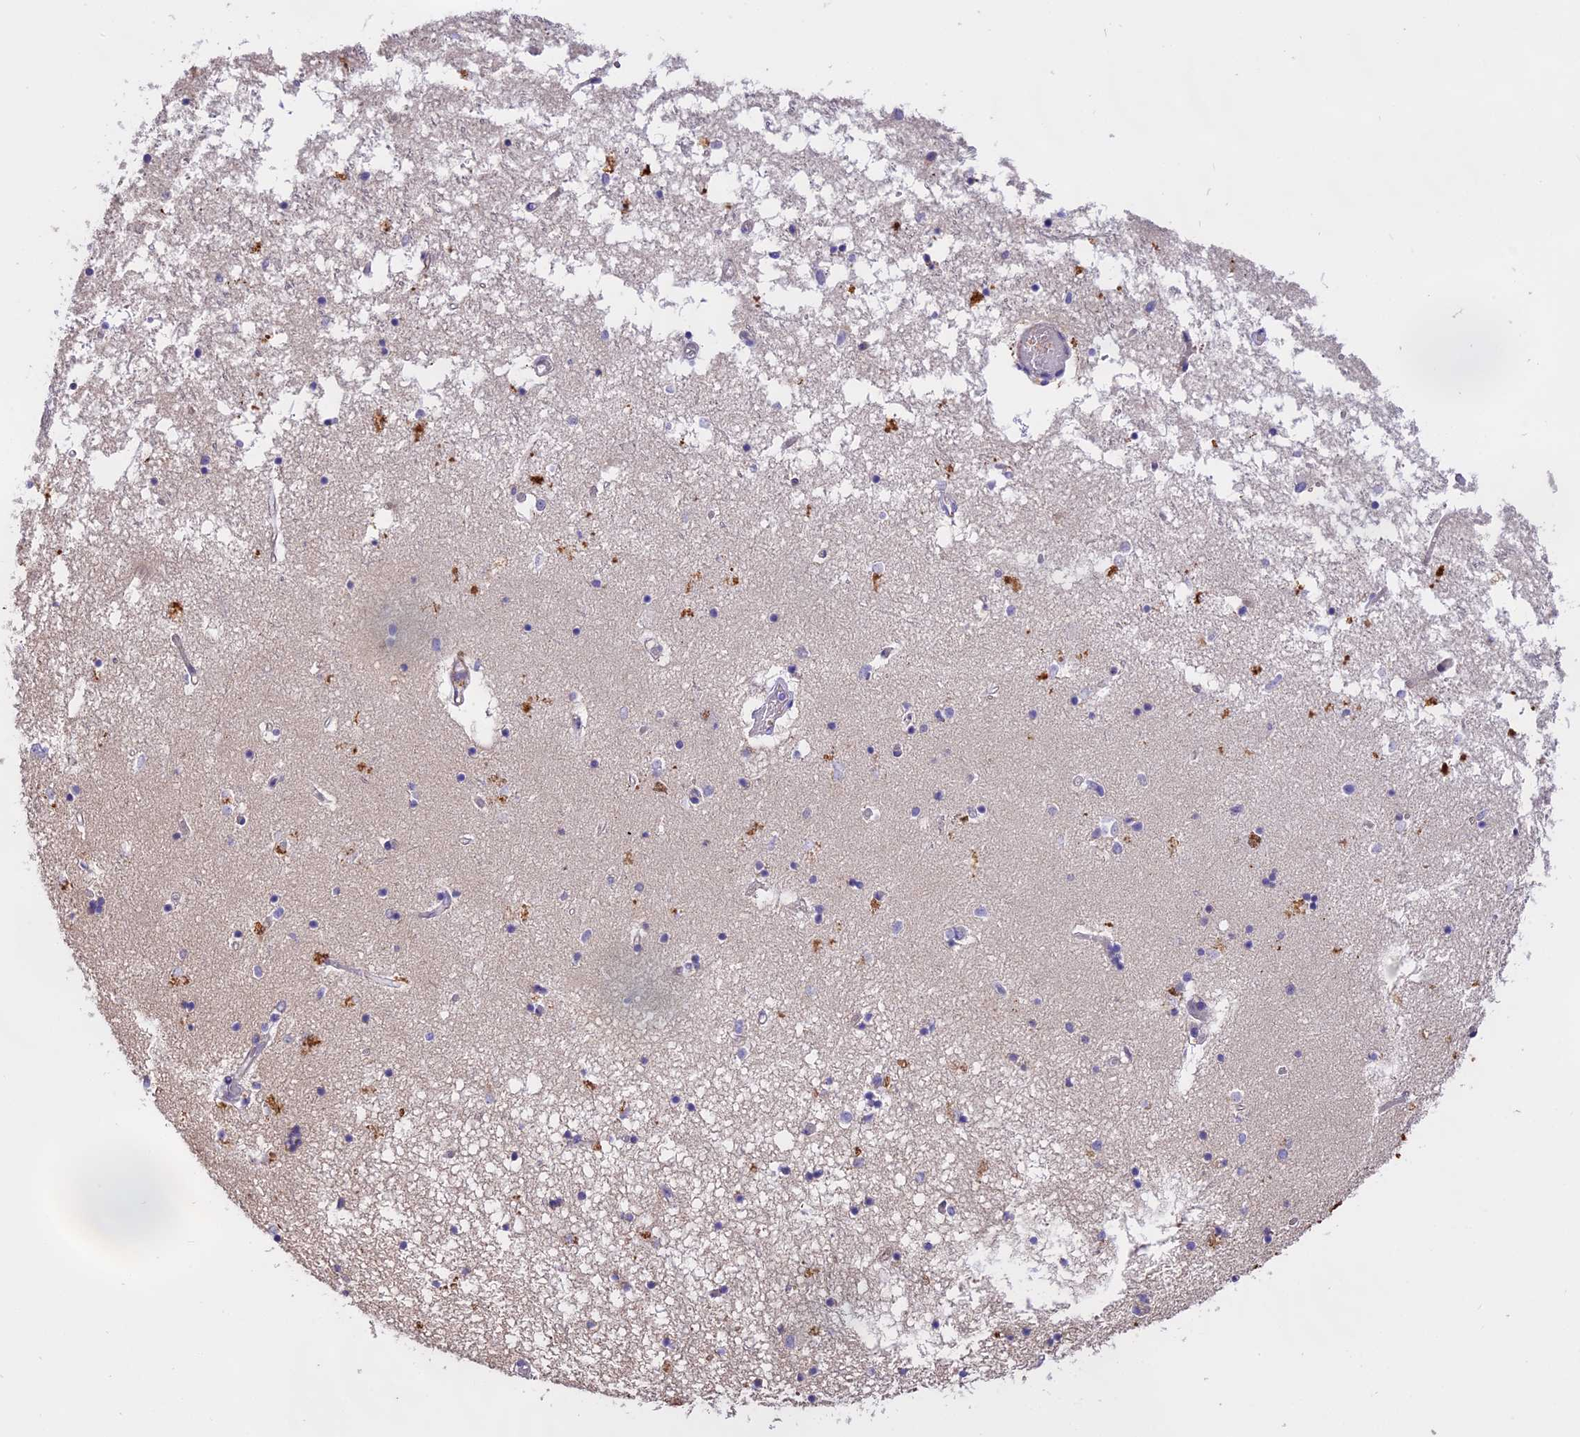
{"staining": {"intensity": "negative", "quantity": "none", "location": "none"}, "tissue": "hippocampus", "cell_type": "Glial cells", "image_type": "normal", "snomed": [{"axis": "morphology", "description": "Normal tissue, NOS"}, {"axis": "topography", "description": "Hippocampus"}], "caption": "A photomicrograph of hippocampus stained for a protein shows no brown staining in glial cells. (DAB IHC with hematoxylin counter stain).", "gene": "WFDC2", "patient": {"sex": "male", "age": 70}}